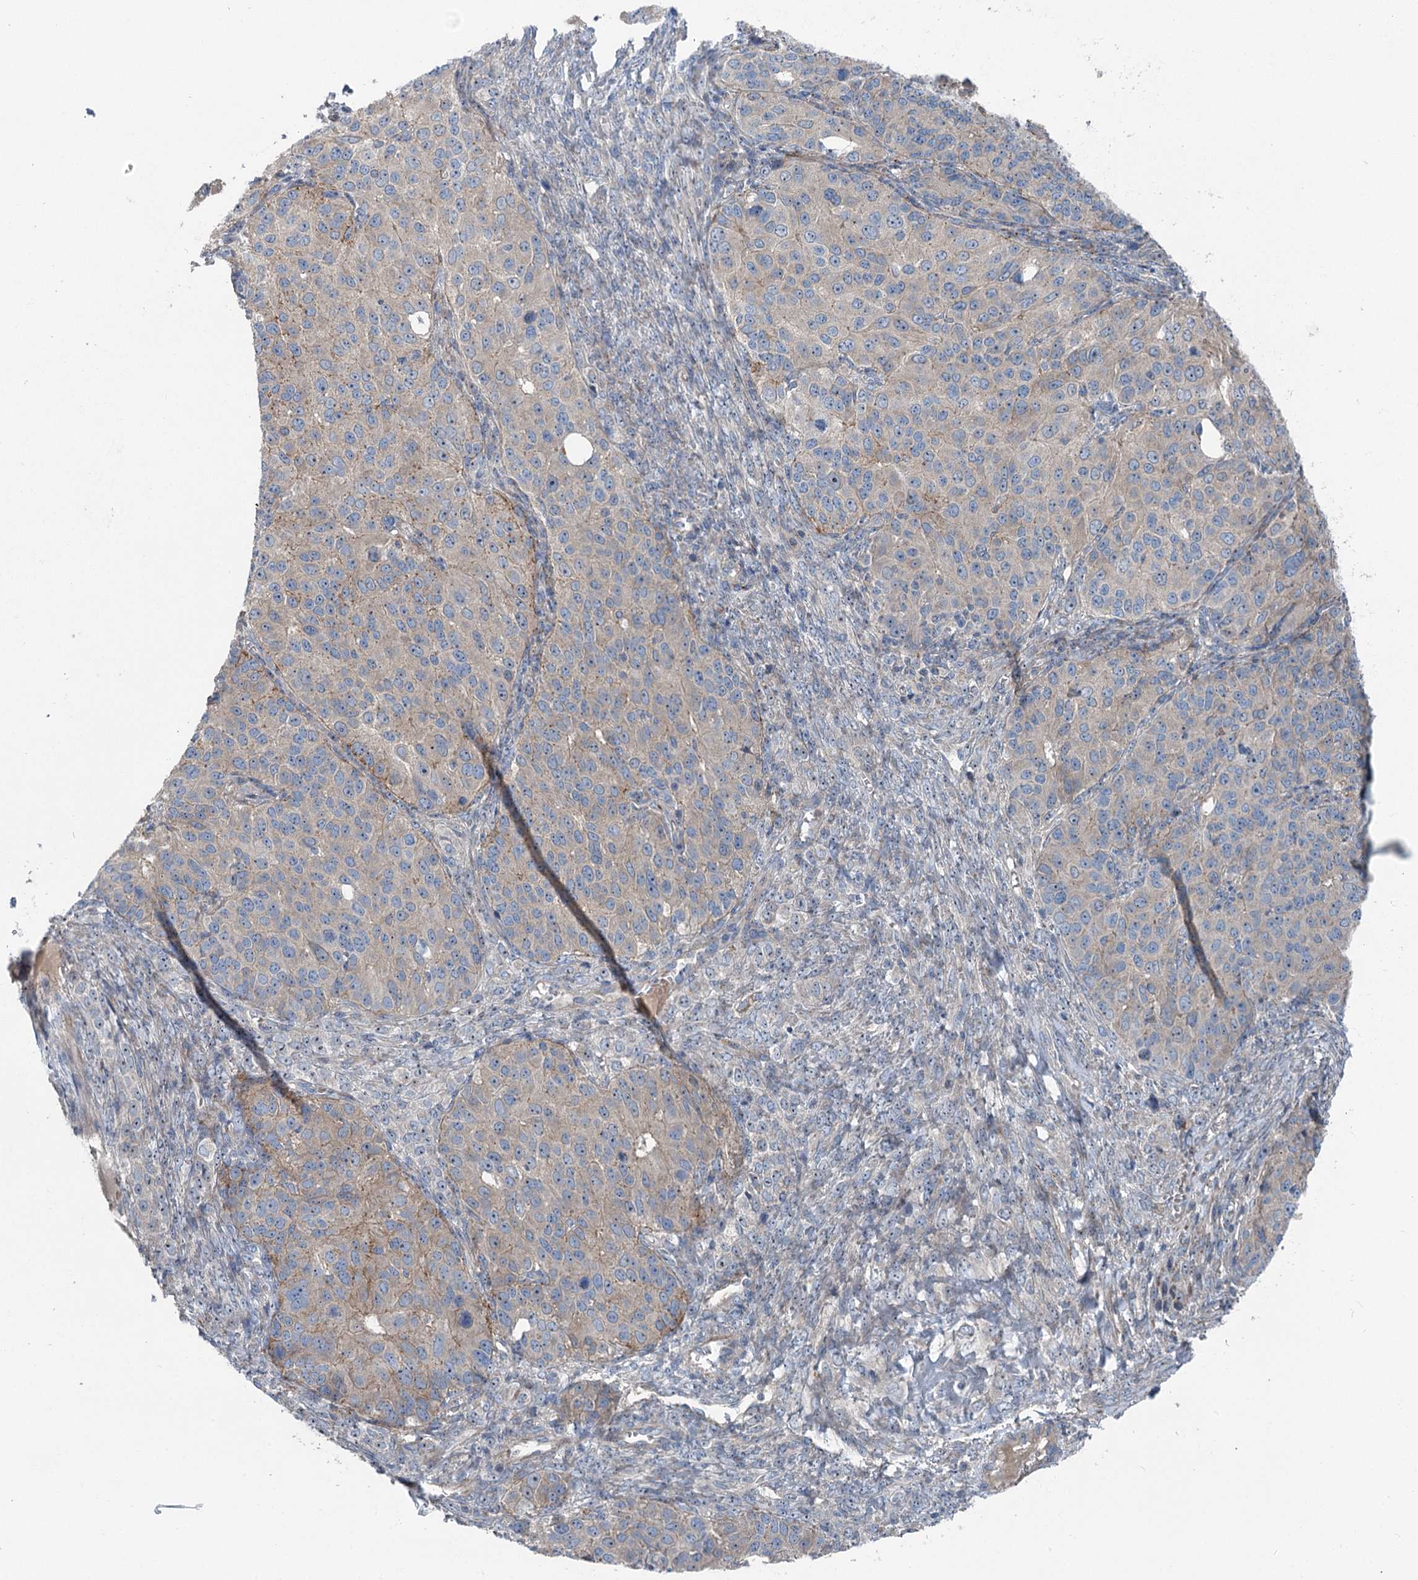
{"staining": {"intensity": "weak", "quantity": "<25%", "location": "cytoplasmic/membranous"}, "tissue": "ovarian cancer", "cell_type": "Tumor cells", "image_type": "cancer", "snomed": [{"axis": "morphology", "description": "Carcinoma, endometroid"}, {"axis": "topography", "description": "Ovary"}], "caption": "Endometroid carcinoma (ovarian) was stained to show a protein in brown. There is no significant staining in tumor cells.", "gene": "MARK2", "patient": {"sex": "female", "age": 51}}